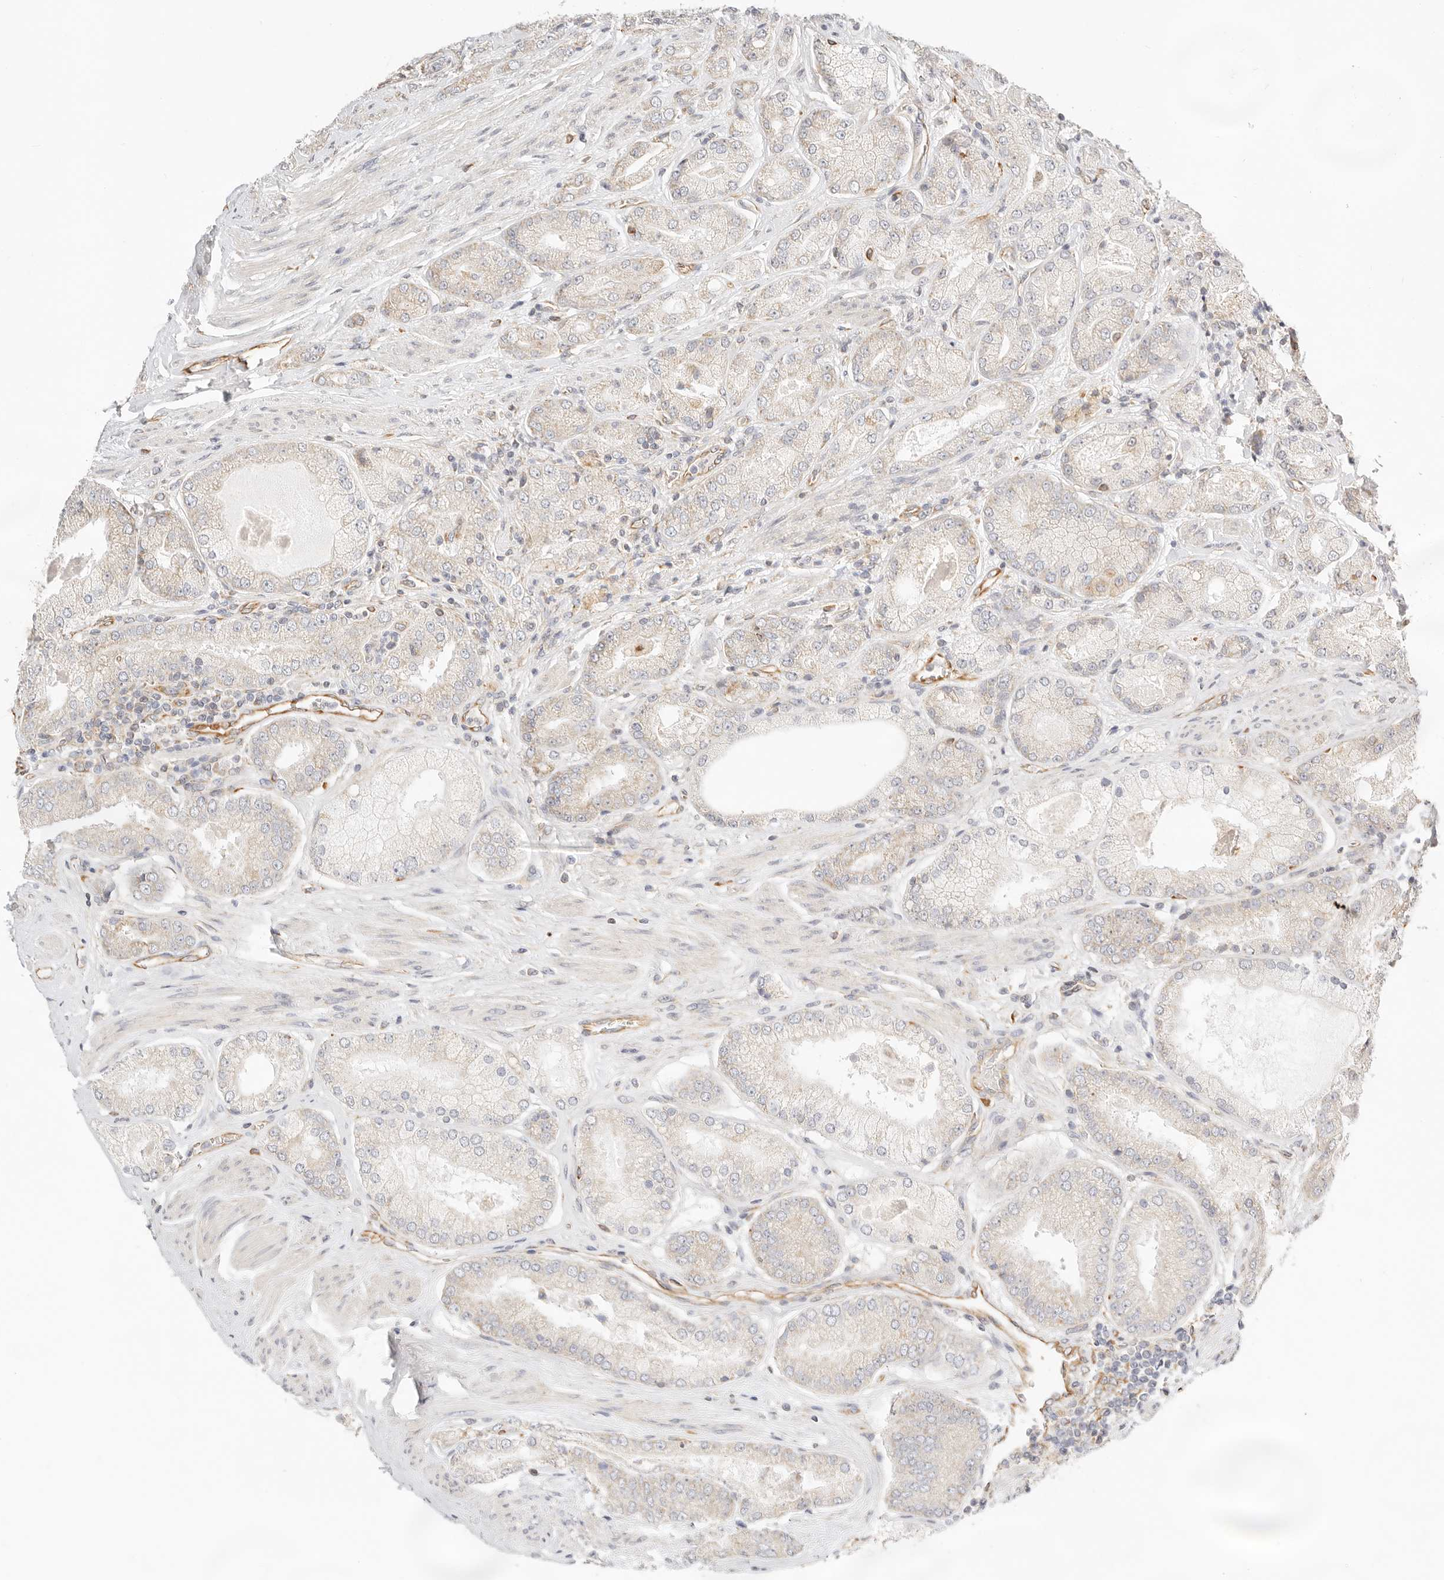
{"staining": {"intensity": "weak", "quantity": "25%-75%", "location": "cytoplasmic/membranous"}, "tissue": "prostate cancer", "cell_type": "Tumor cells", "image_type": "cancer", "snomed": [{"axis": "morphology", "description": "Adenocarcinoma, High grade"}, {"axis": "topography", "description": "Prostate"}], "caption": "An image showing weak cytoplasmic/membranous expression in about 25%-75% of tumor cells in prostate adenocarcinoma (high-grade), as visualized by brown immunohistochemical staining.", "gene": "ZC3H11A", "patient": {"sex": "male", "age": 58}}